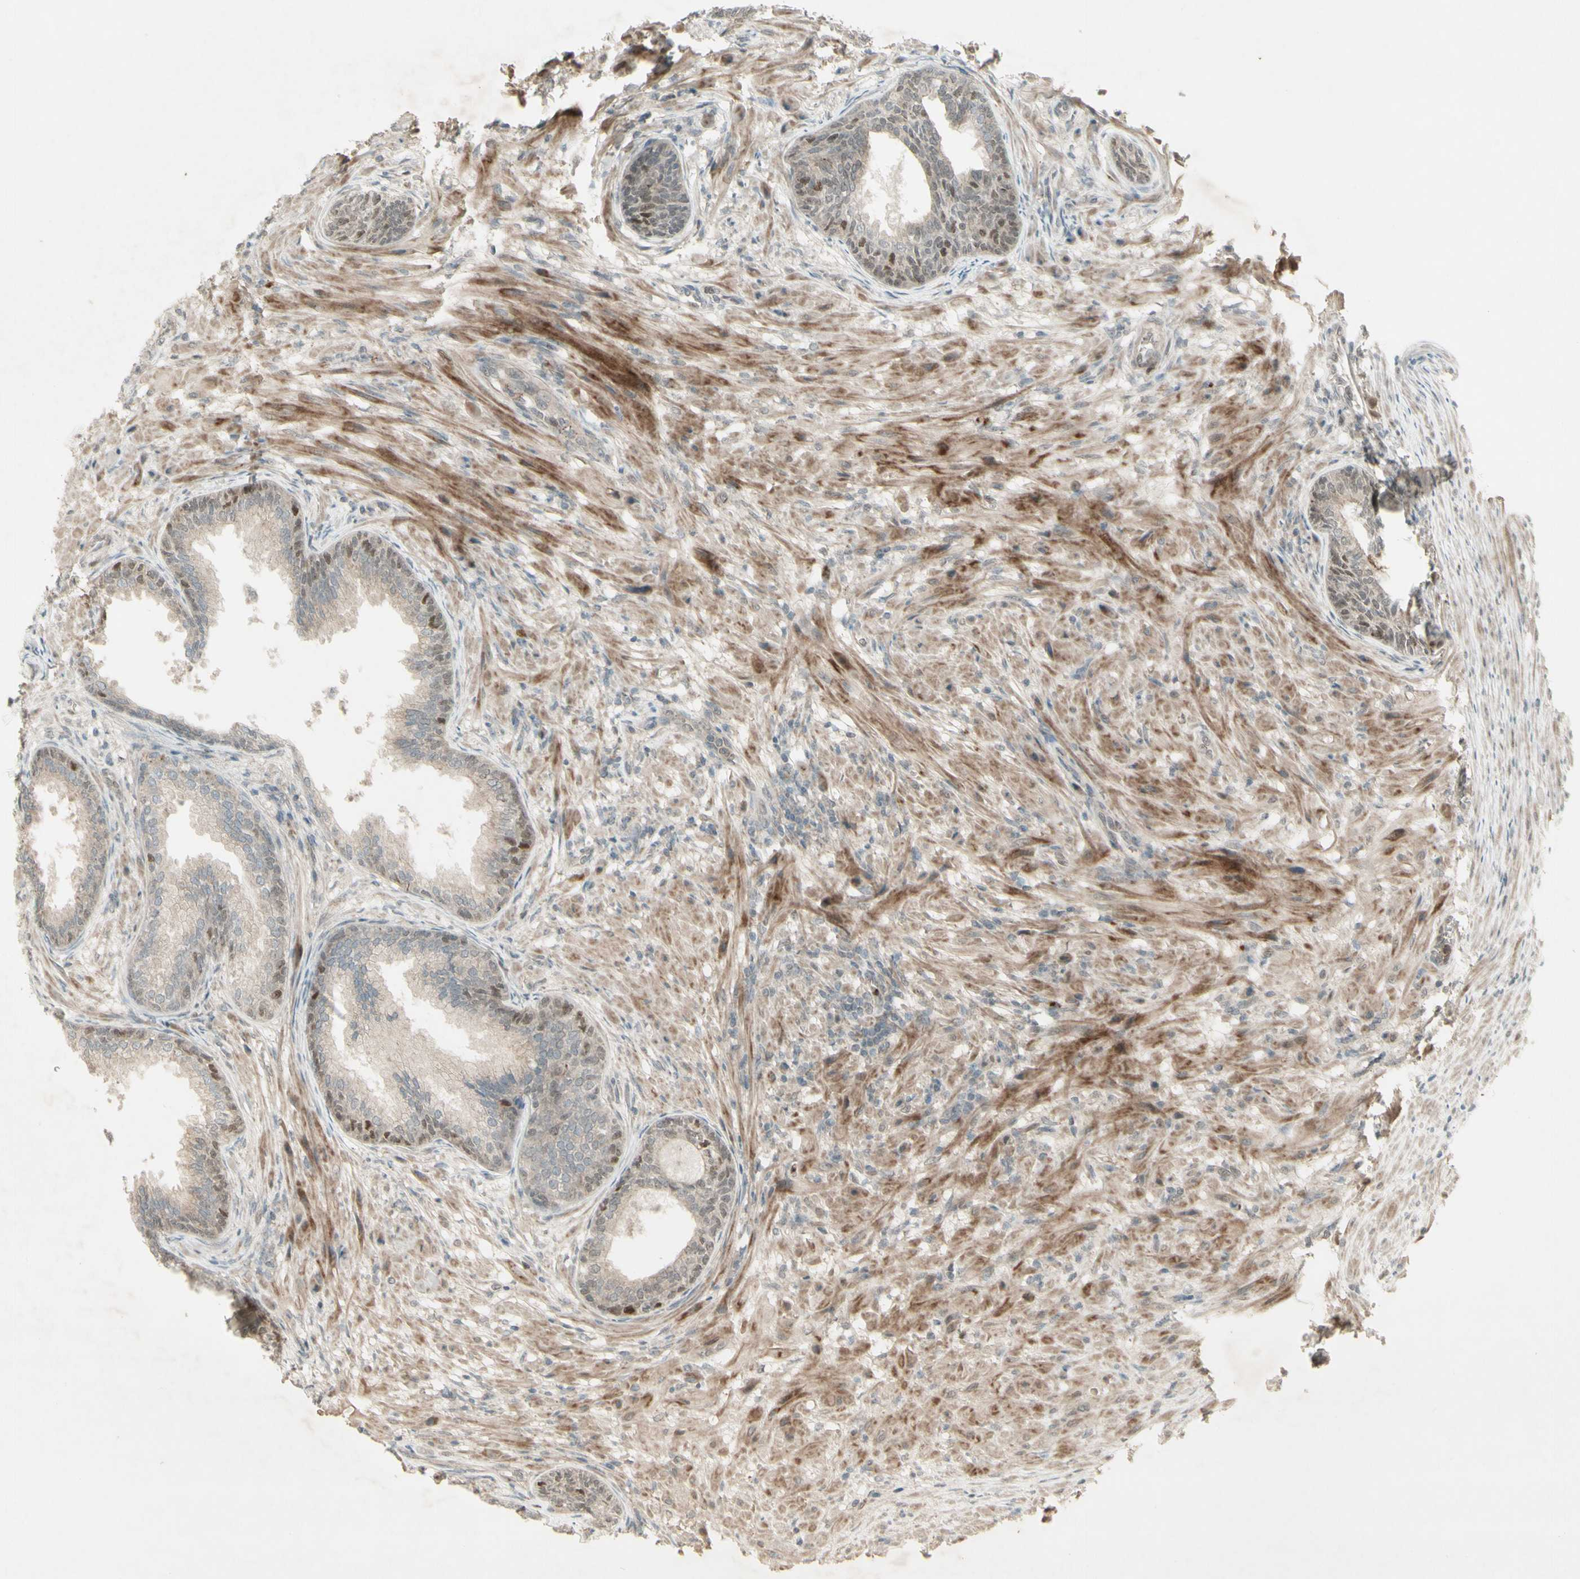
{"staining": {"intensity": "weak", "quantity": ">75%", "location": "cytoplasmic/membranous,nuclear"}, "tissue": "prostate", "cell_type": "Glandular cells", "image_type": "normal", "snomed": [{"axis": "morphology", "description": "Normal tissue, NOS"}, {"axis": "topography", "description": "Prostate"}], "caption": "Weak cytoplasmic/membranous,nuclear positivity is appreciated in about >75% of glandular cells in benign prostate. The staining was performed using DAB, with brown indicating positive protein expression. Nuclei are stained blue with hematoxylin.", "gene": "MSH6", "patient": {"sex": "male", "age": 76}}